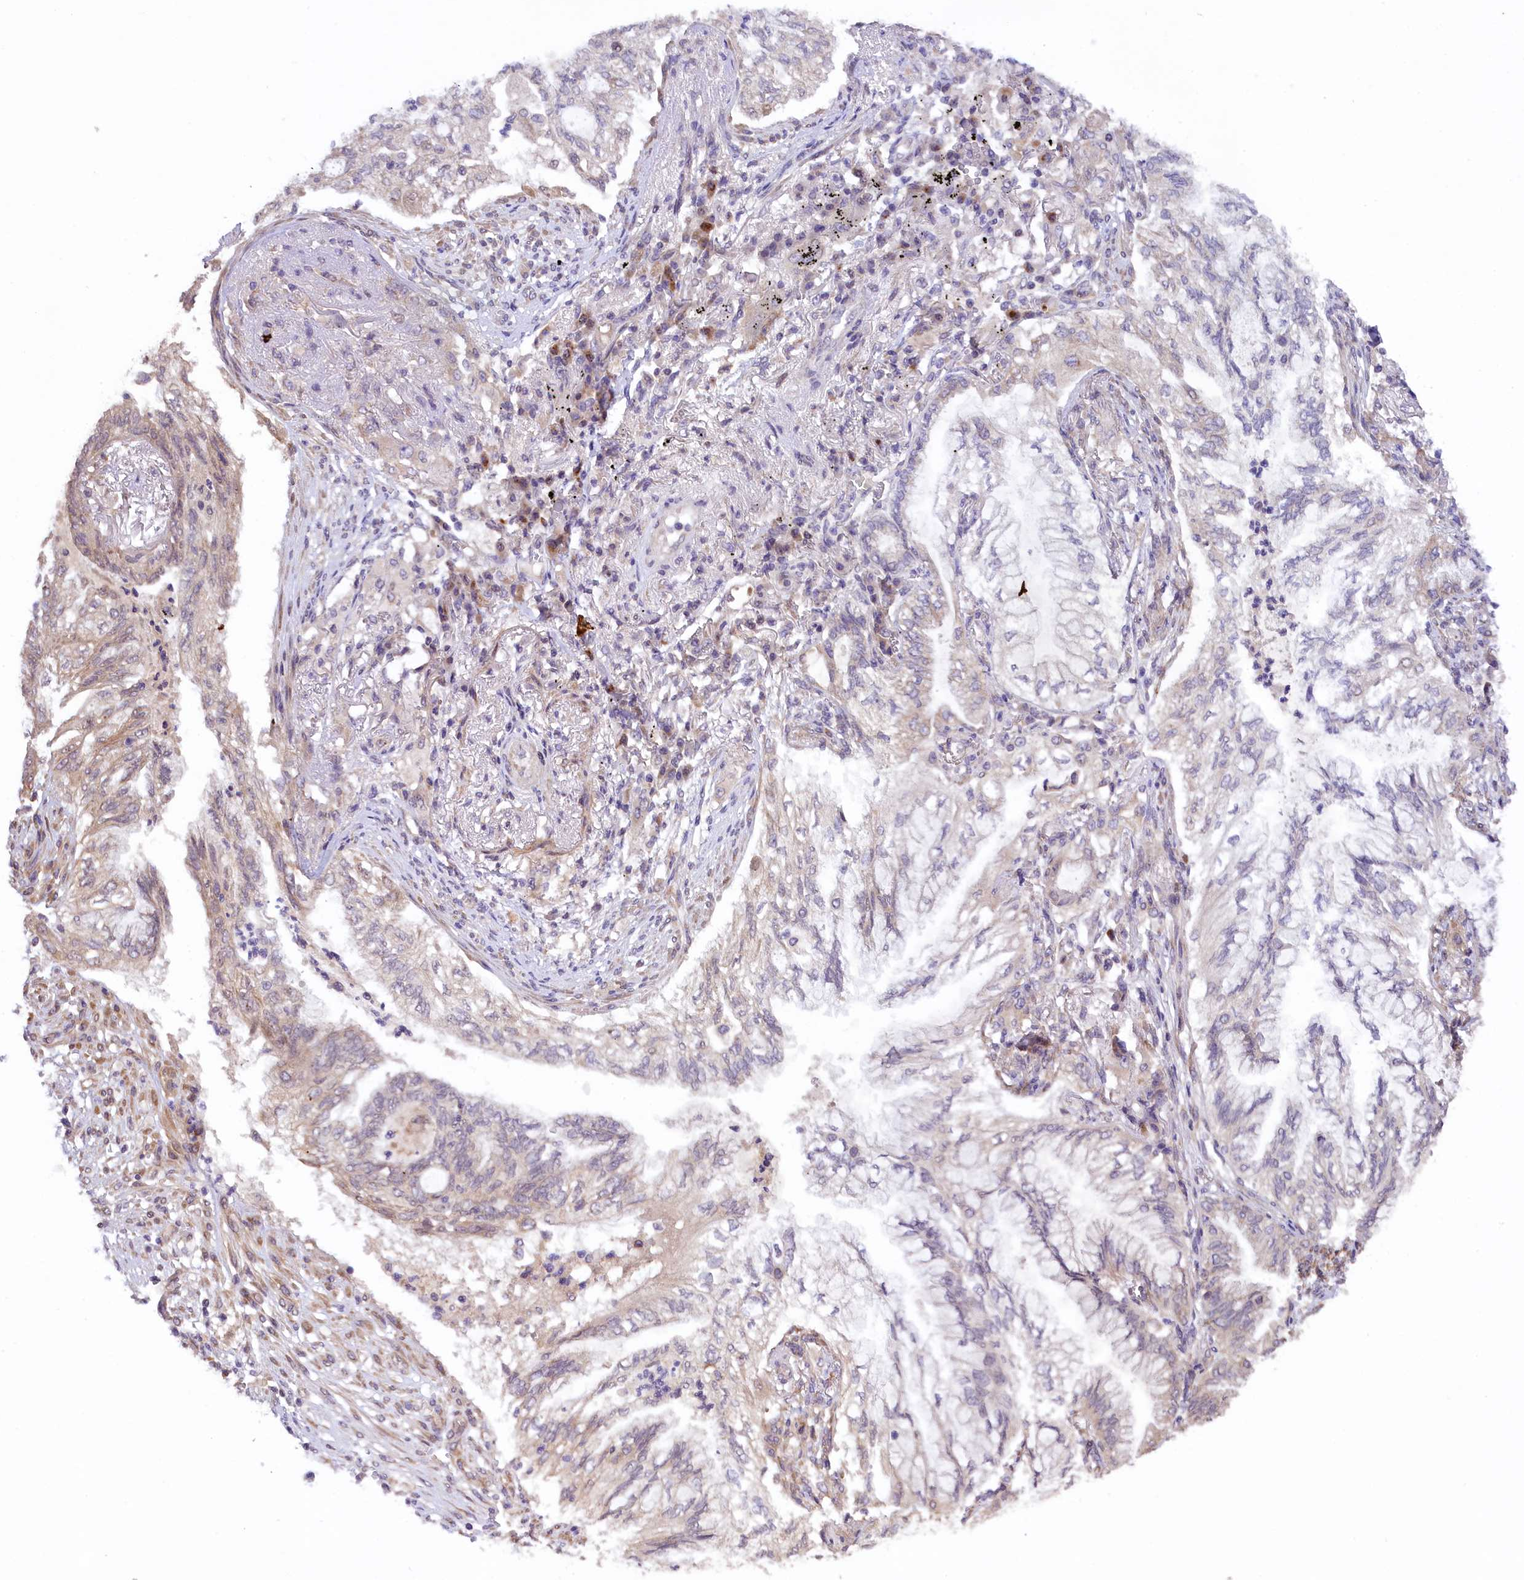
{"staining": {"intensity": "weak", "quantity": "<25%", "location": "cytoplasmic/membranous"}, "tissue": "lung cancer", "cell_type": "Tumor cells", "image_type": "cancer", "snomed": [{"axis": "morphology", "description": "Adenocarcinoma, NOS"}, {"axis": "topography", "description": "Lung"}], "caption": "Immunohistochemistry of lung cancer (adenocarcinoma) demonstrates no staining in tumor cells.", "gene": "RBBP8", "patient": {"sex": "female", "age": 70}}